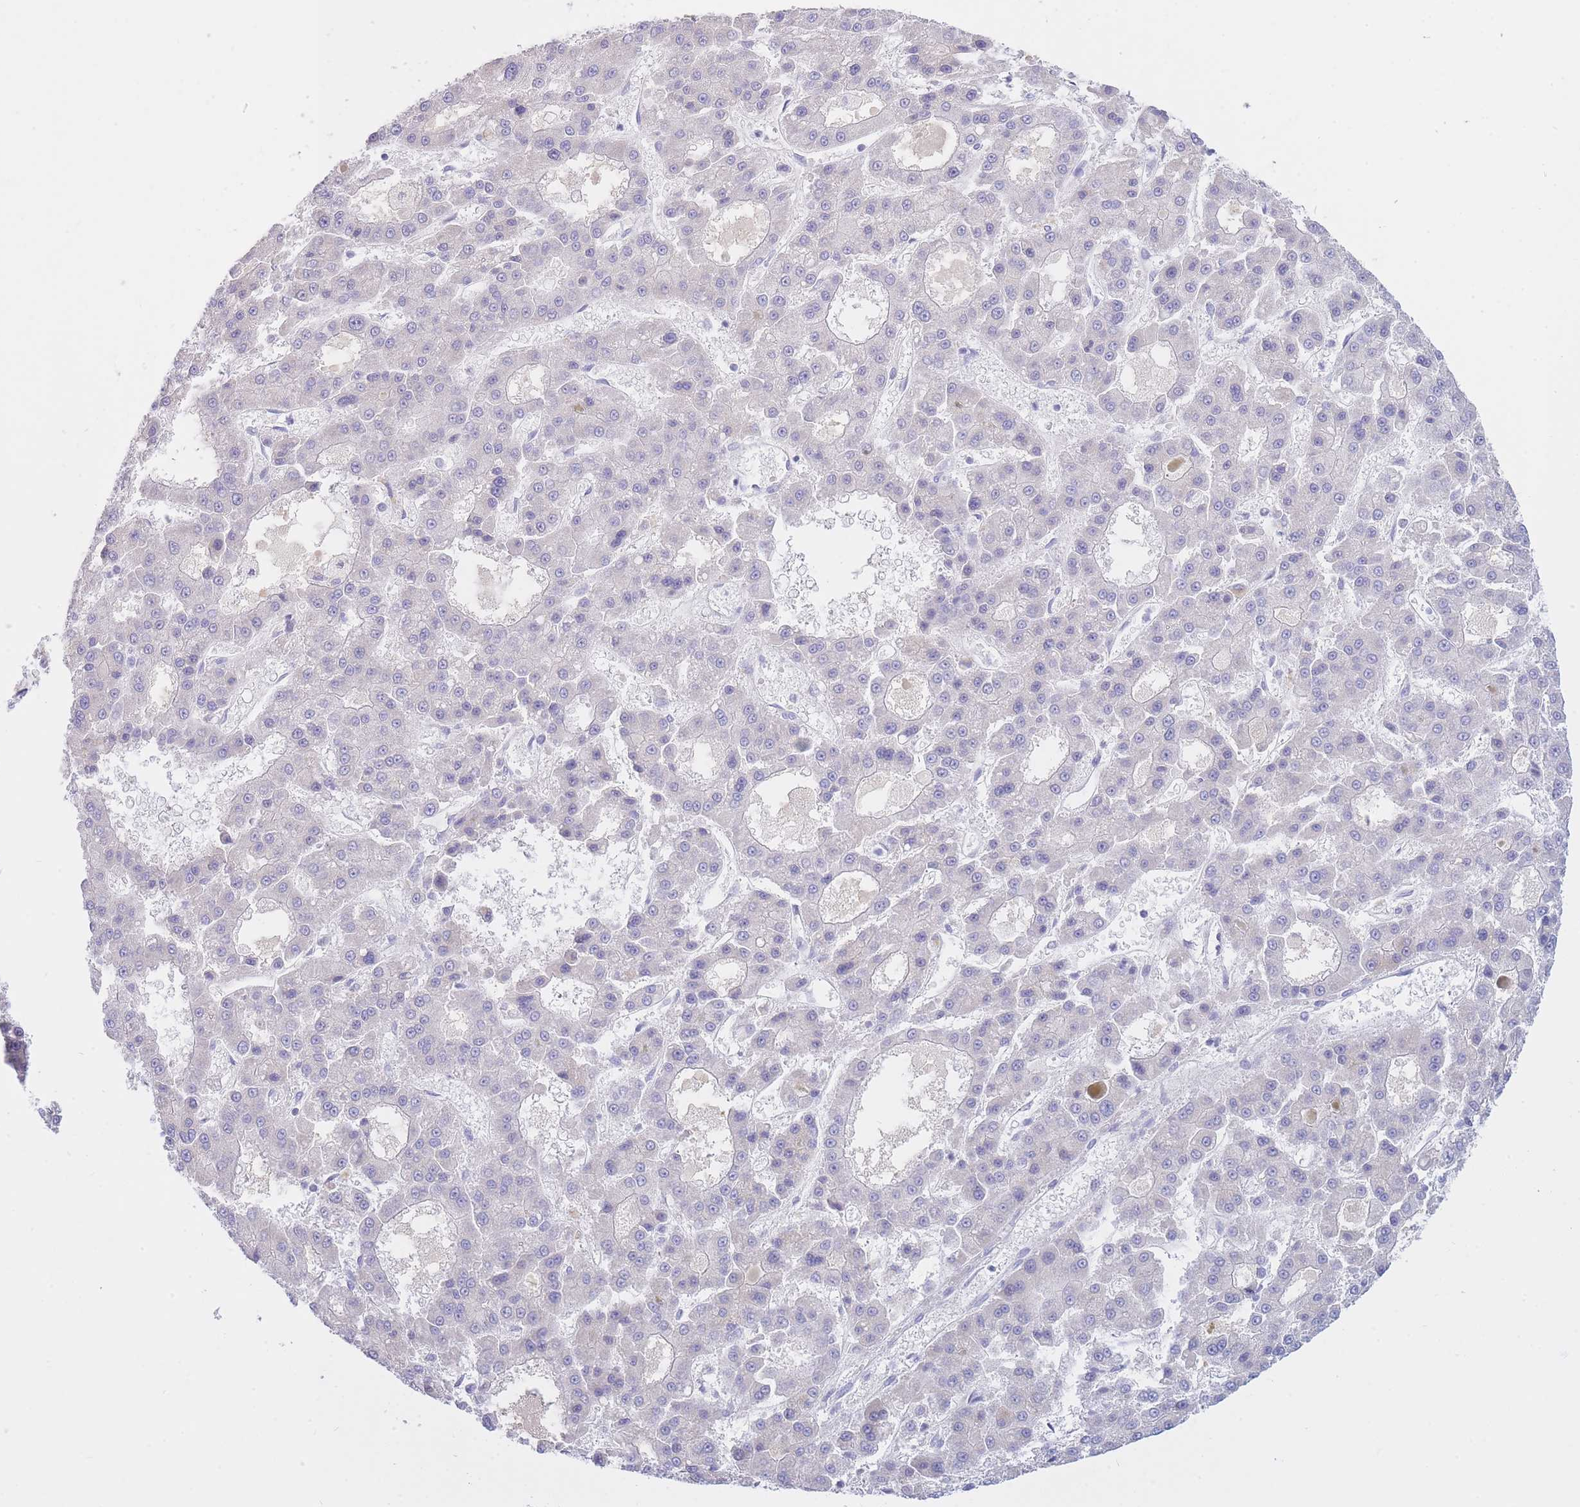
{"staining": {"intensity": "negative", "quantity": "none", "location": "none"}, "tissue": "liver cancer", "cell_type": "Tumor cells", "image_type": "cancer", "snomed": [{"axis": "morphology", "description": "Carcinoma, Hepatocellular, NOS"}, {"axis": "topography", "description": "Liver"}], "caption": "Immunohistochemical staining of human hepatocellular carcinoma (liver) reveals no significant expression in tumor cells.", "gene": "NANP", "patient": {"sex": "male", "age": 70}}